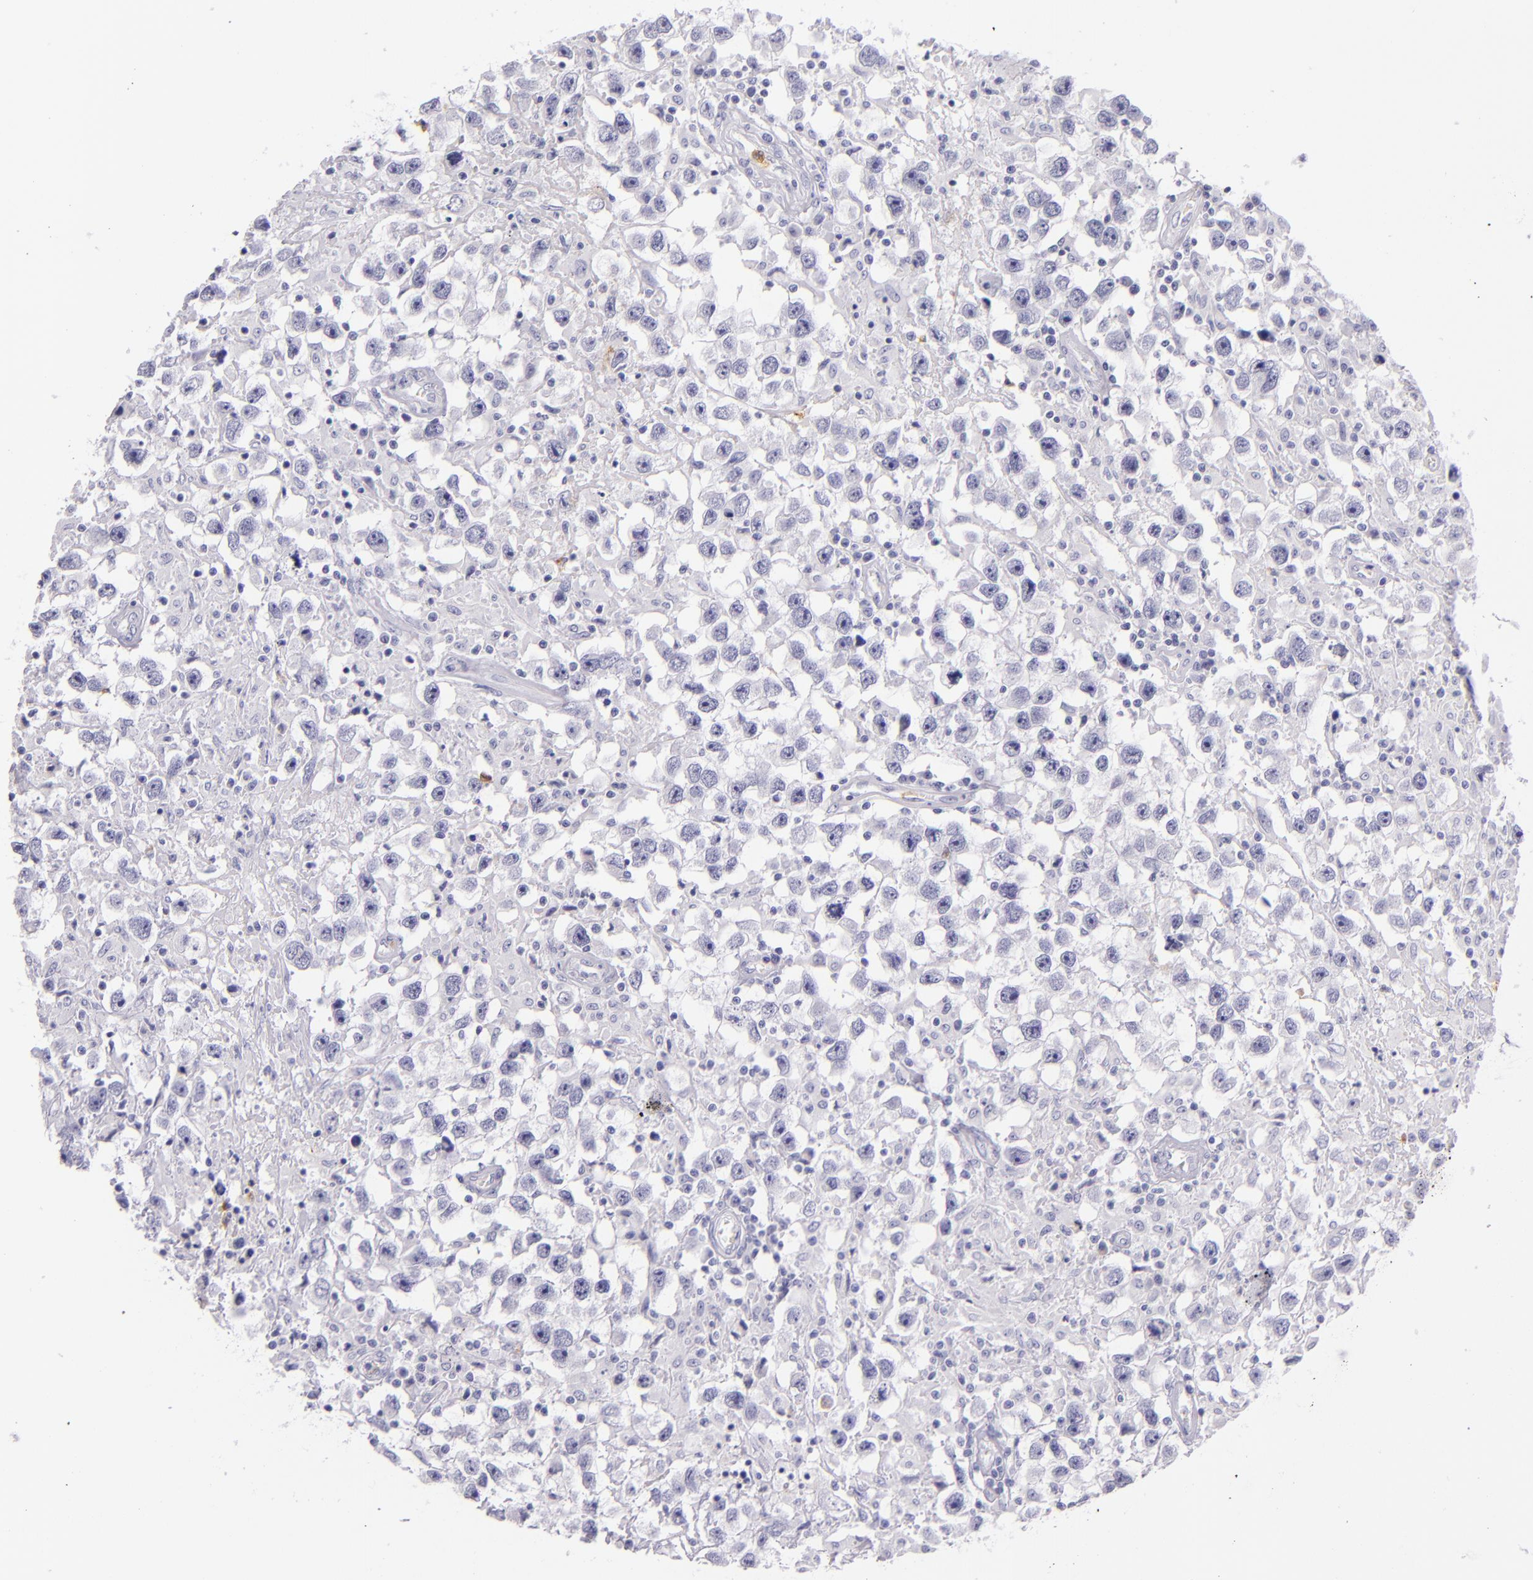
{"staining": {"intensity": "negative", "quantity": "none", "location": "none"}, "tissue": "testis cancer", "cell_type": "Tumor cells", "image_type": "cancer", "snomed": [{"axis": "morphology", "description": "Seminoma, NOS"}, {"axis": "topography", "description": "Testis"}], "caption": "A high-resolution histopathology image shows immunohistochemistry (IHC) staining of seminoma (testis), which demonstrates no significant positivity in tumor cells. (Brightfield microscopy of DAB (3,3'-diaminobenzidine) IHC at high magnification).", "gene": "CEACAM1", "patient": {"sex": "male", "age": 34}}